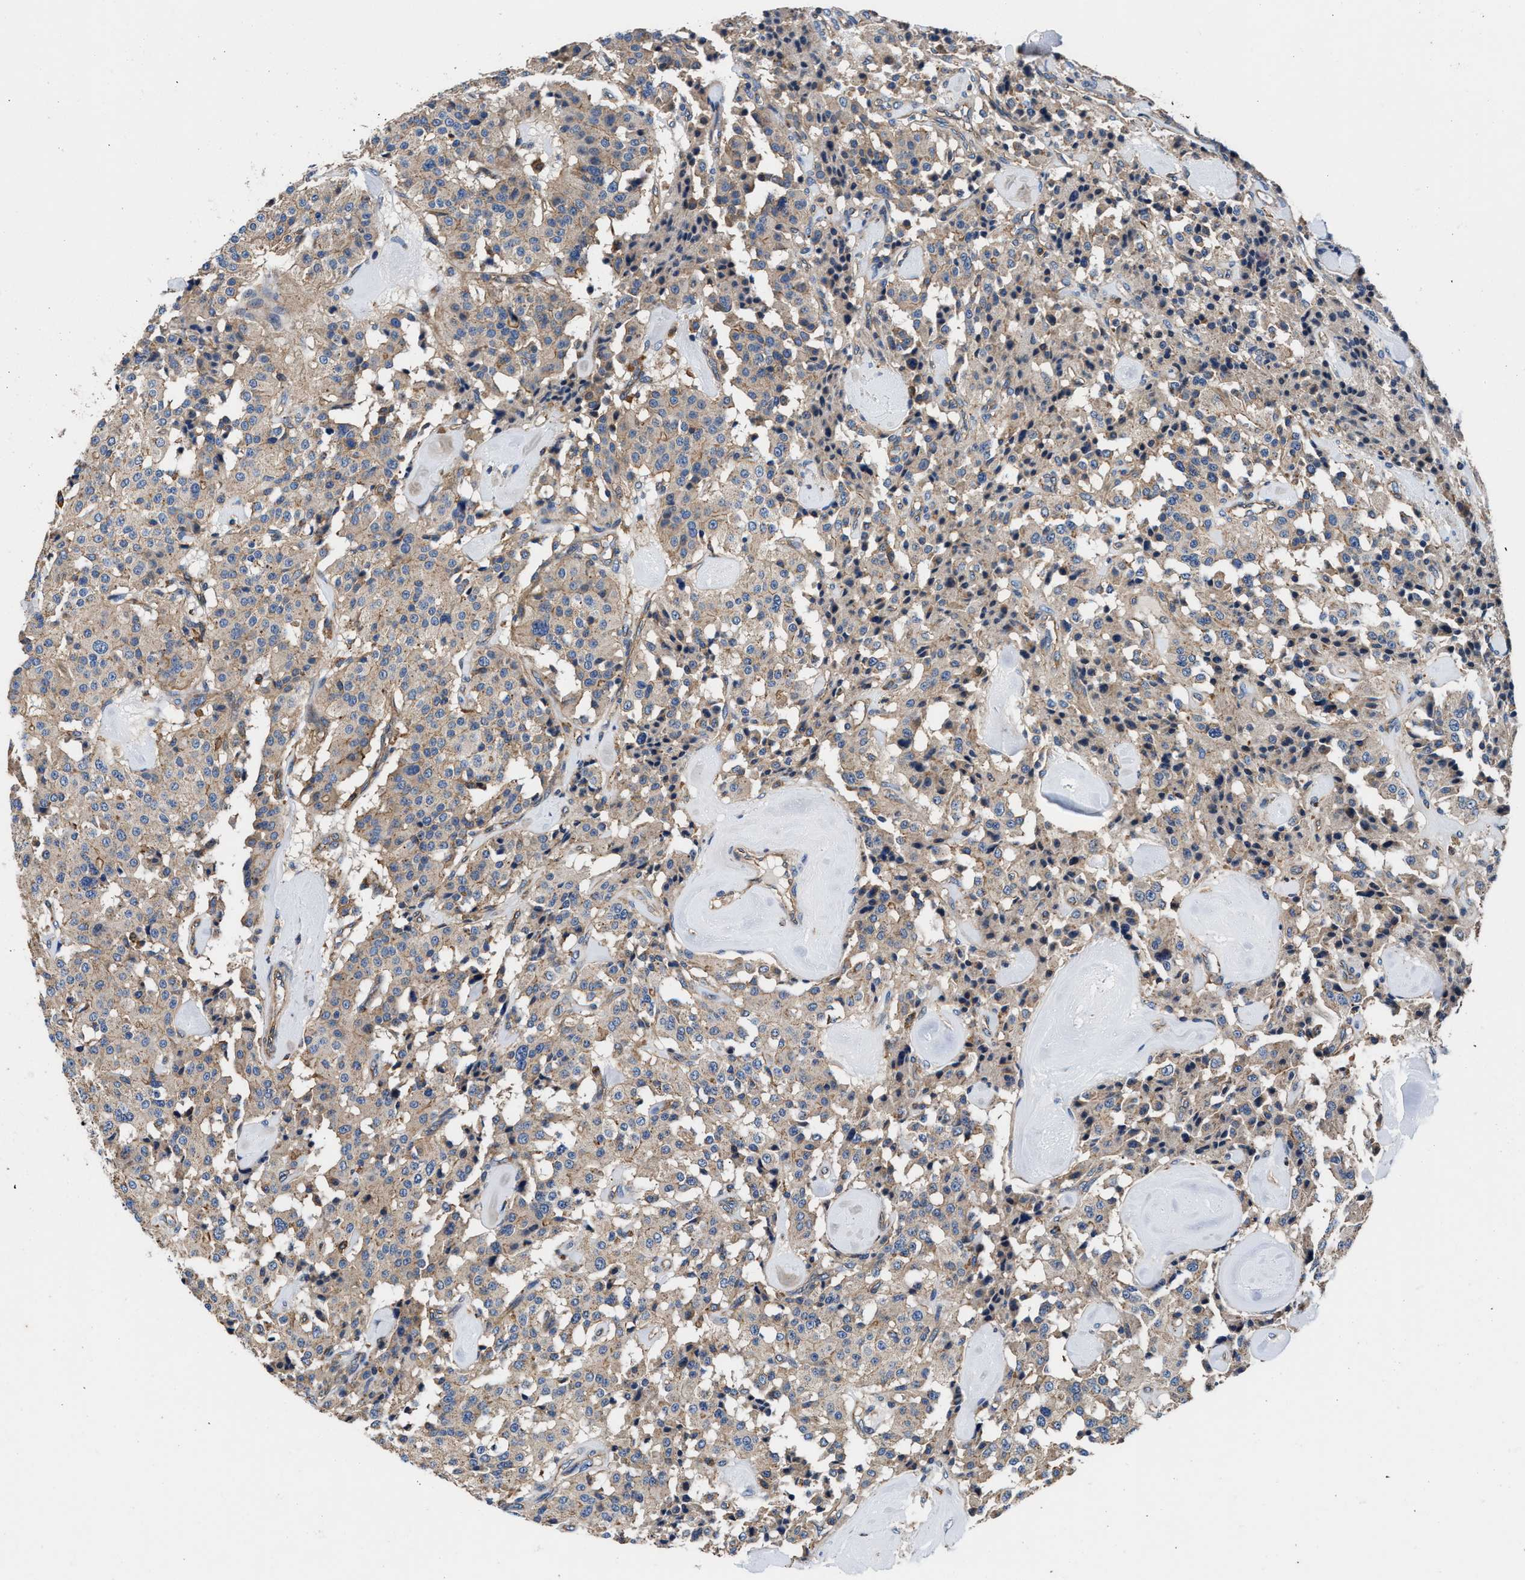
{"staining": {"intensity": "weak", "quantity": ">75%", "location": "cytoplasmic/membranous"}, "tissue": "carcinoid", "cell_type": "Tumor cells", "image_type": "cancer", "snomed": [{"axis": "morphology", "description": "Carcinoid, malignant, NOS"}, {"axis": "topography", "description": "Lung"}], "caption": "DAB immunohistochemical staining of carcinoid displays weak cytoplasmic/membranous protein positivity in approximately >75% of tumor cells.", "gene": "PPP1R9B", "patient": {"sex": "male", "age": 30}}